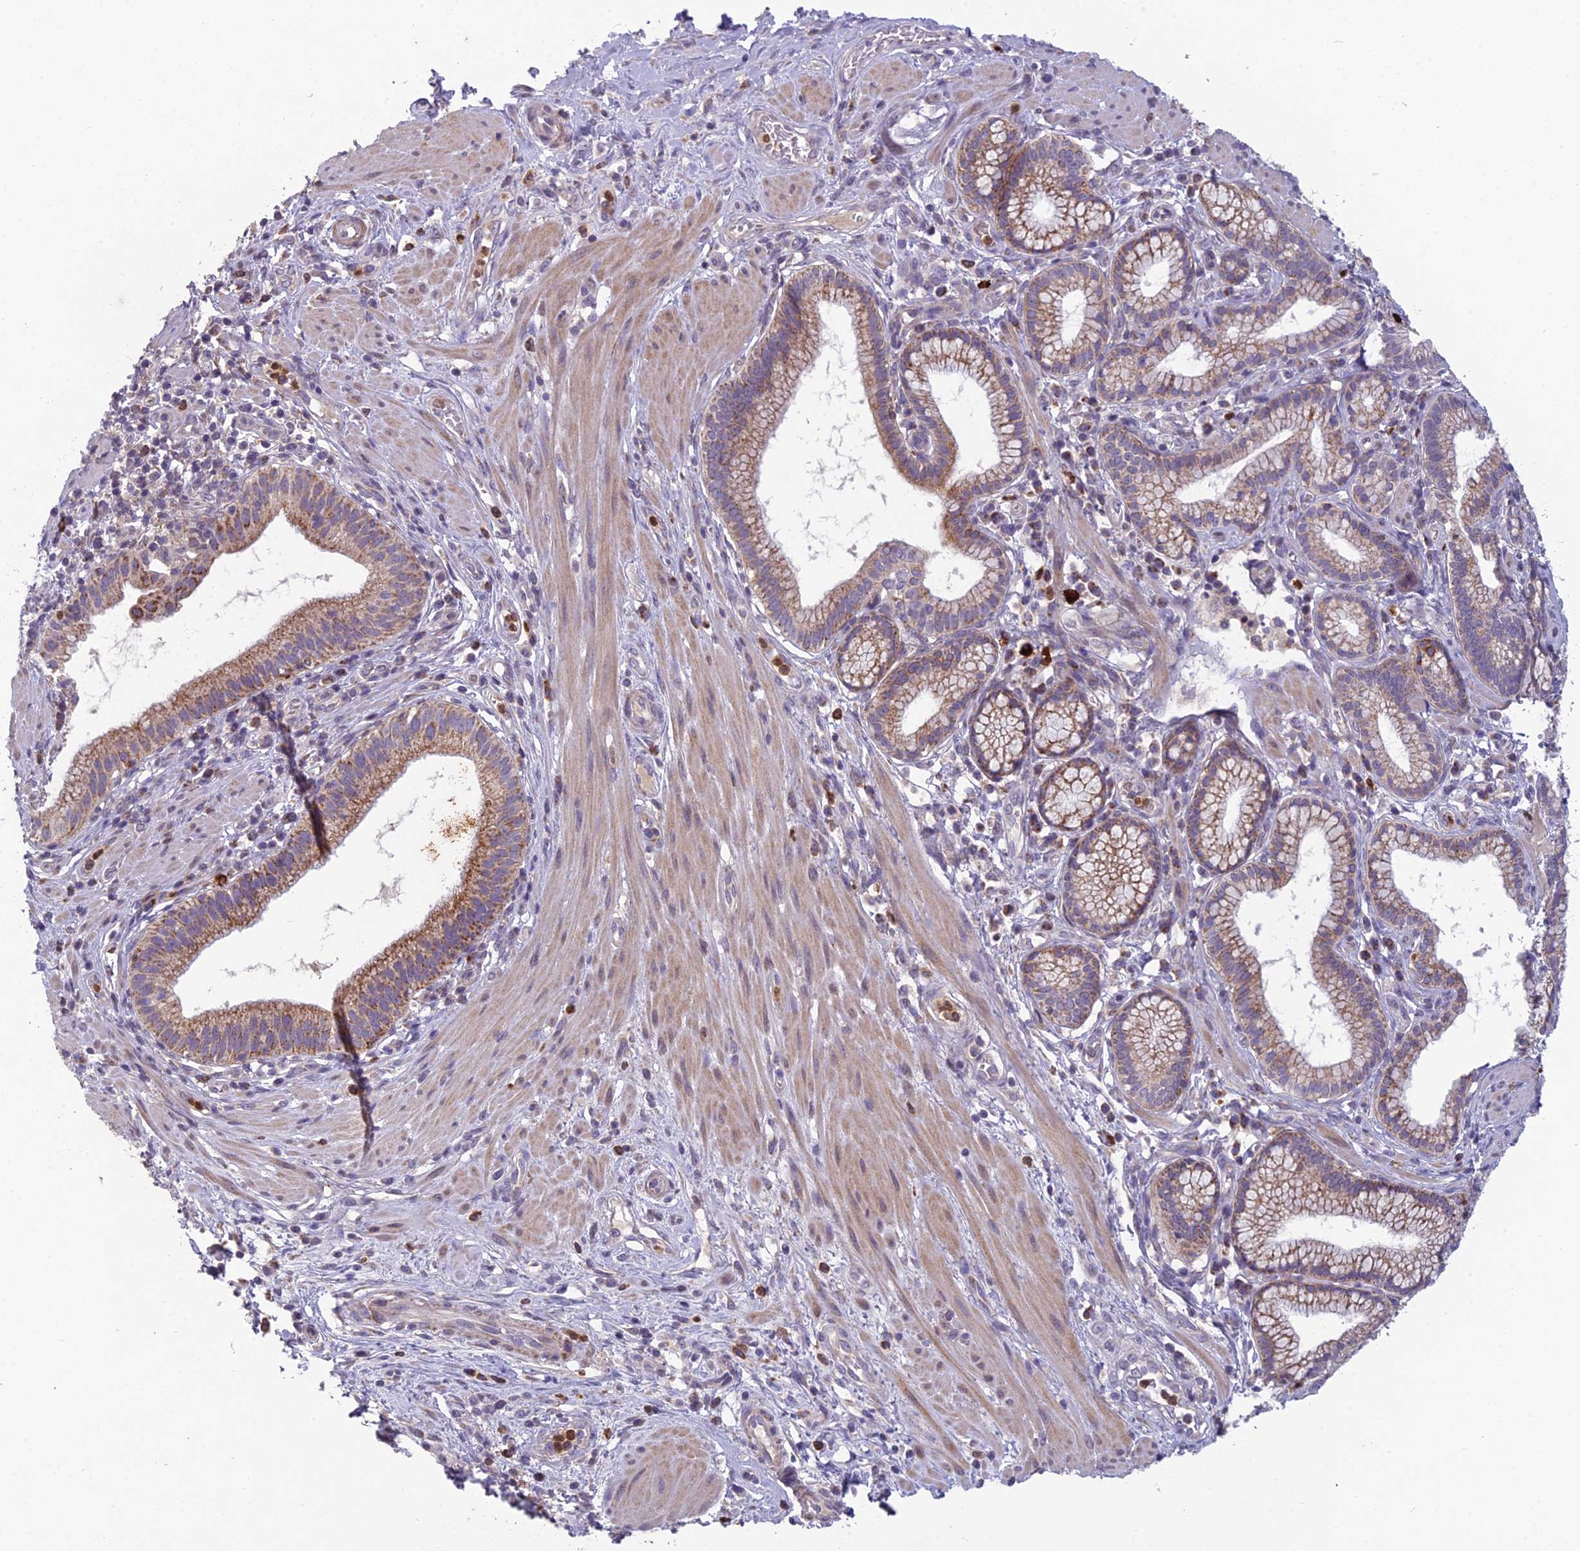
{"staining": {"intensity": "moderate", "quantity": ">75%", "location": "cytoplasmic/membranous"}, "tissue": "pancreatic cancer", "cell_type": "Tumor cells", "image_type": "cancer", "snomed": [{"axis": "morphology", "description": "Adenocarcinoma, NOS"}, {"axis": "topography", "description": "Pancreas"}], "caption": "Immunohistochemical staining of adenocarcinoma (pancreatic) exhibits medium levels of moderate cytoplasmic/membranous expression in about >75% of tumor cells.", "gene": "ENSG00000188897", "patient": {"sex": "male", "age": 72}}